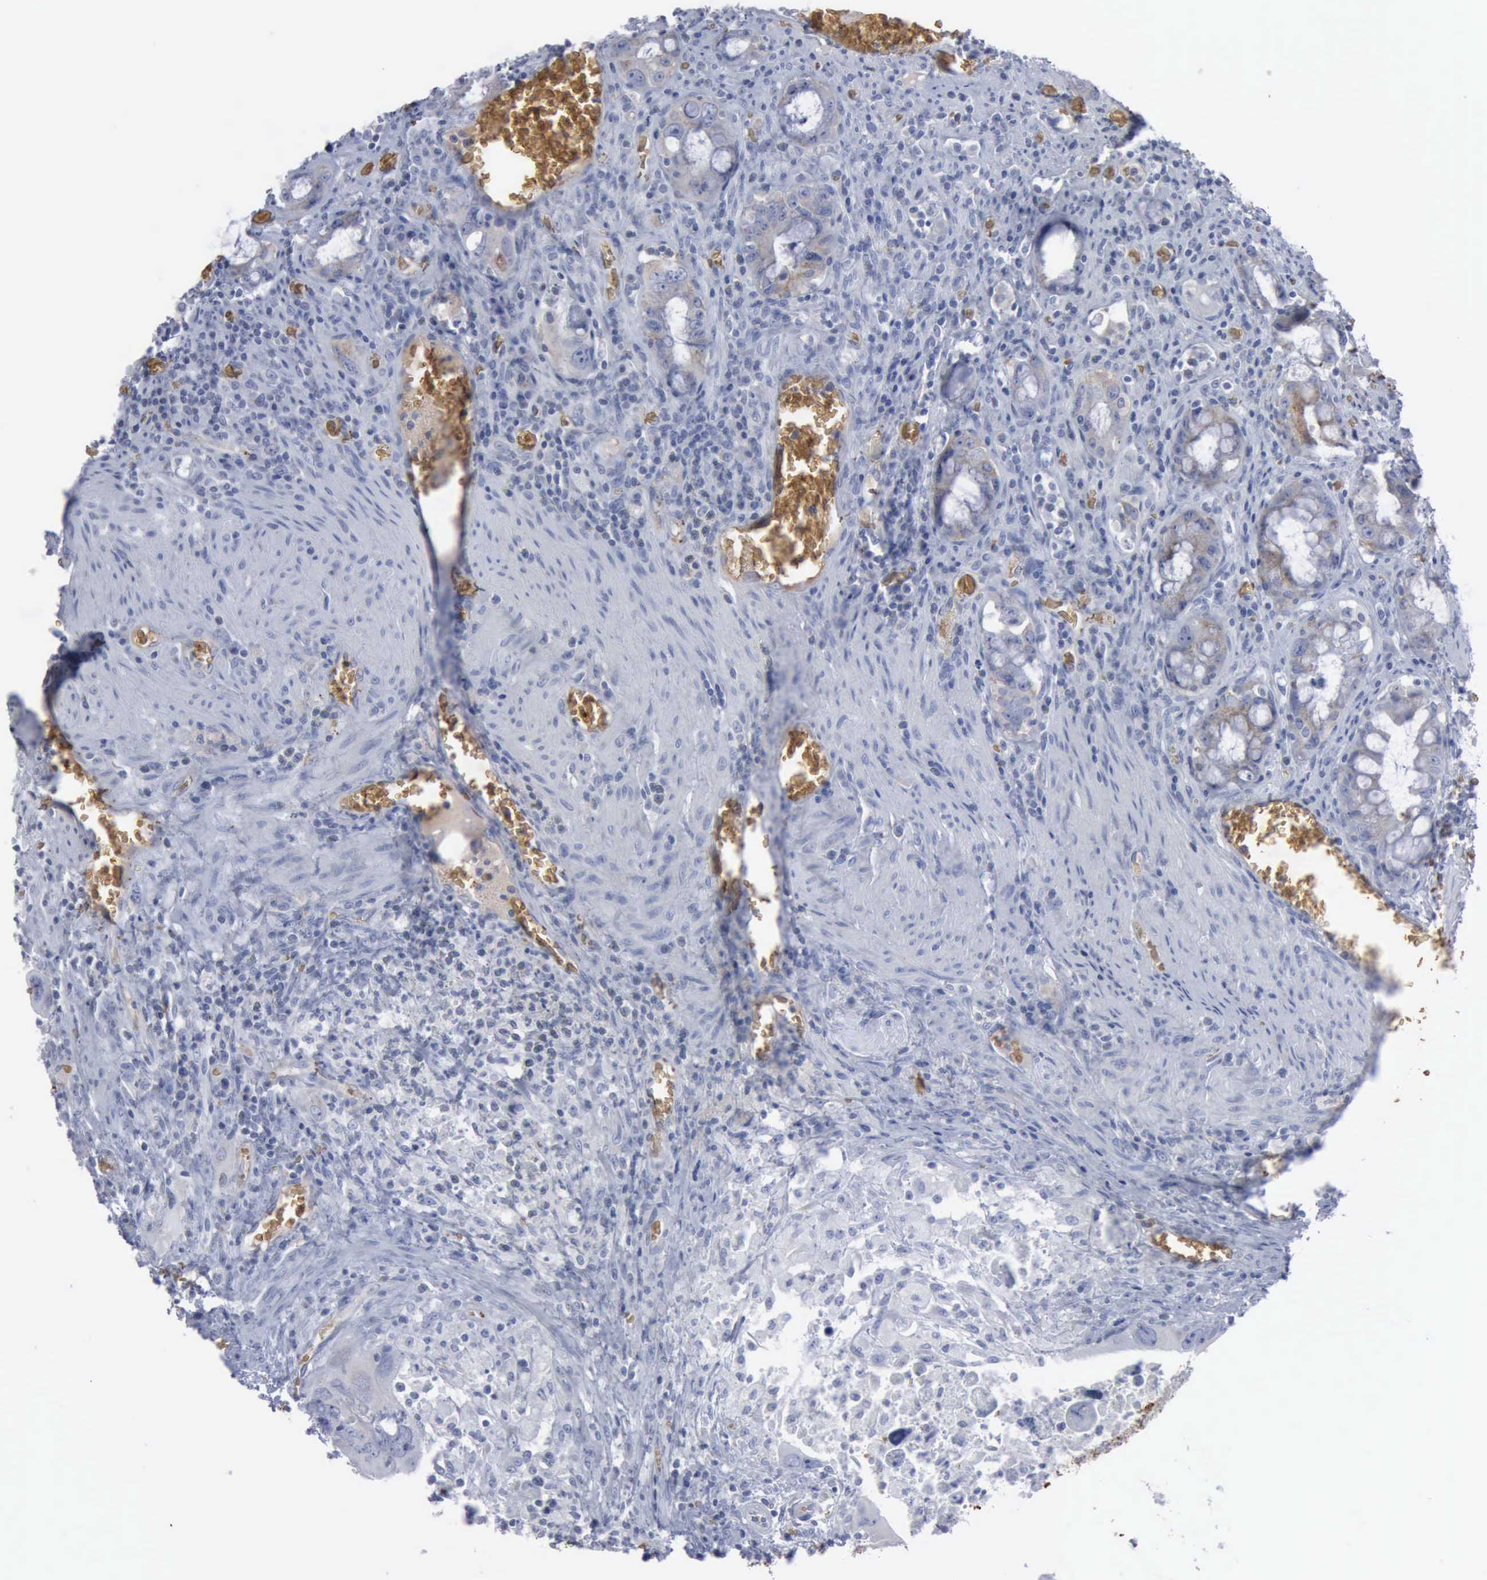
{"staining": {"intensity": "negative", "quantity": "none", "location": "none"}, "tissue": "colorectal cancer", "cell_type": "Tumor cells", "image_type": "cancer", "snomed": [{"axis": "morphology", "description": "Adenocarcinoma, NOS"}, {"axis": "topography", "description": "Rectum"}], "caption": "High power microscopy photomicrograph of an immunohistochemistry histopathology image of colorectal cancer (adenocarcinoma), revealing no significant positivity in tumor cells.", "gene": "TGFB1", "patient": {"sex": "male", "age": 70}}